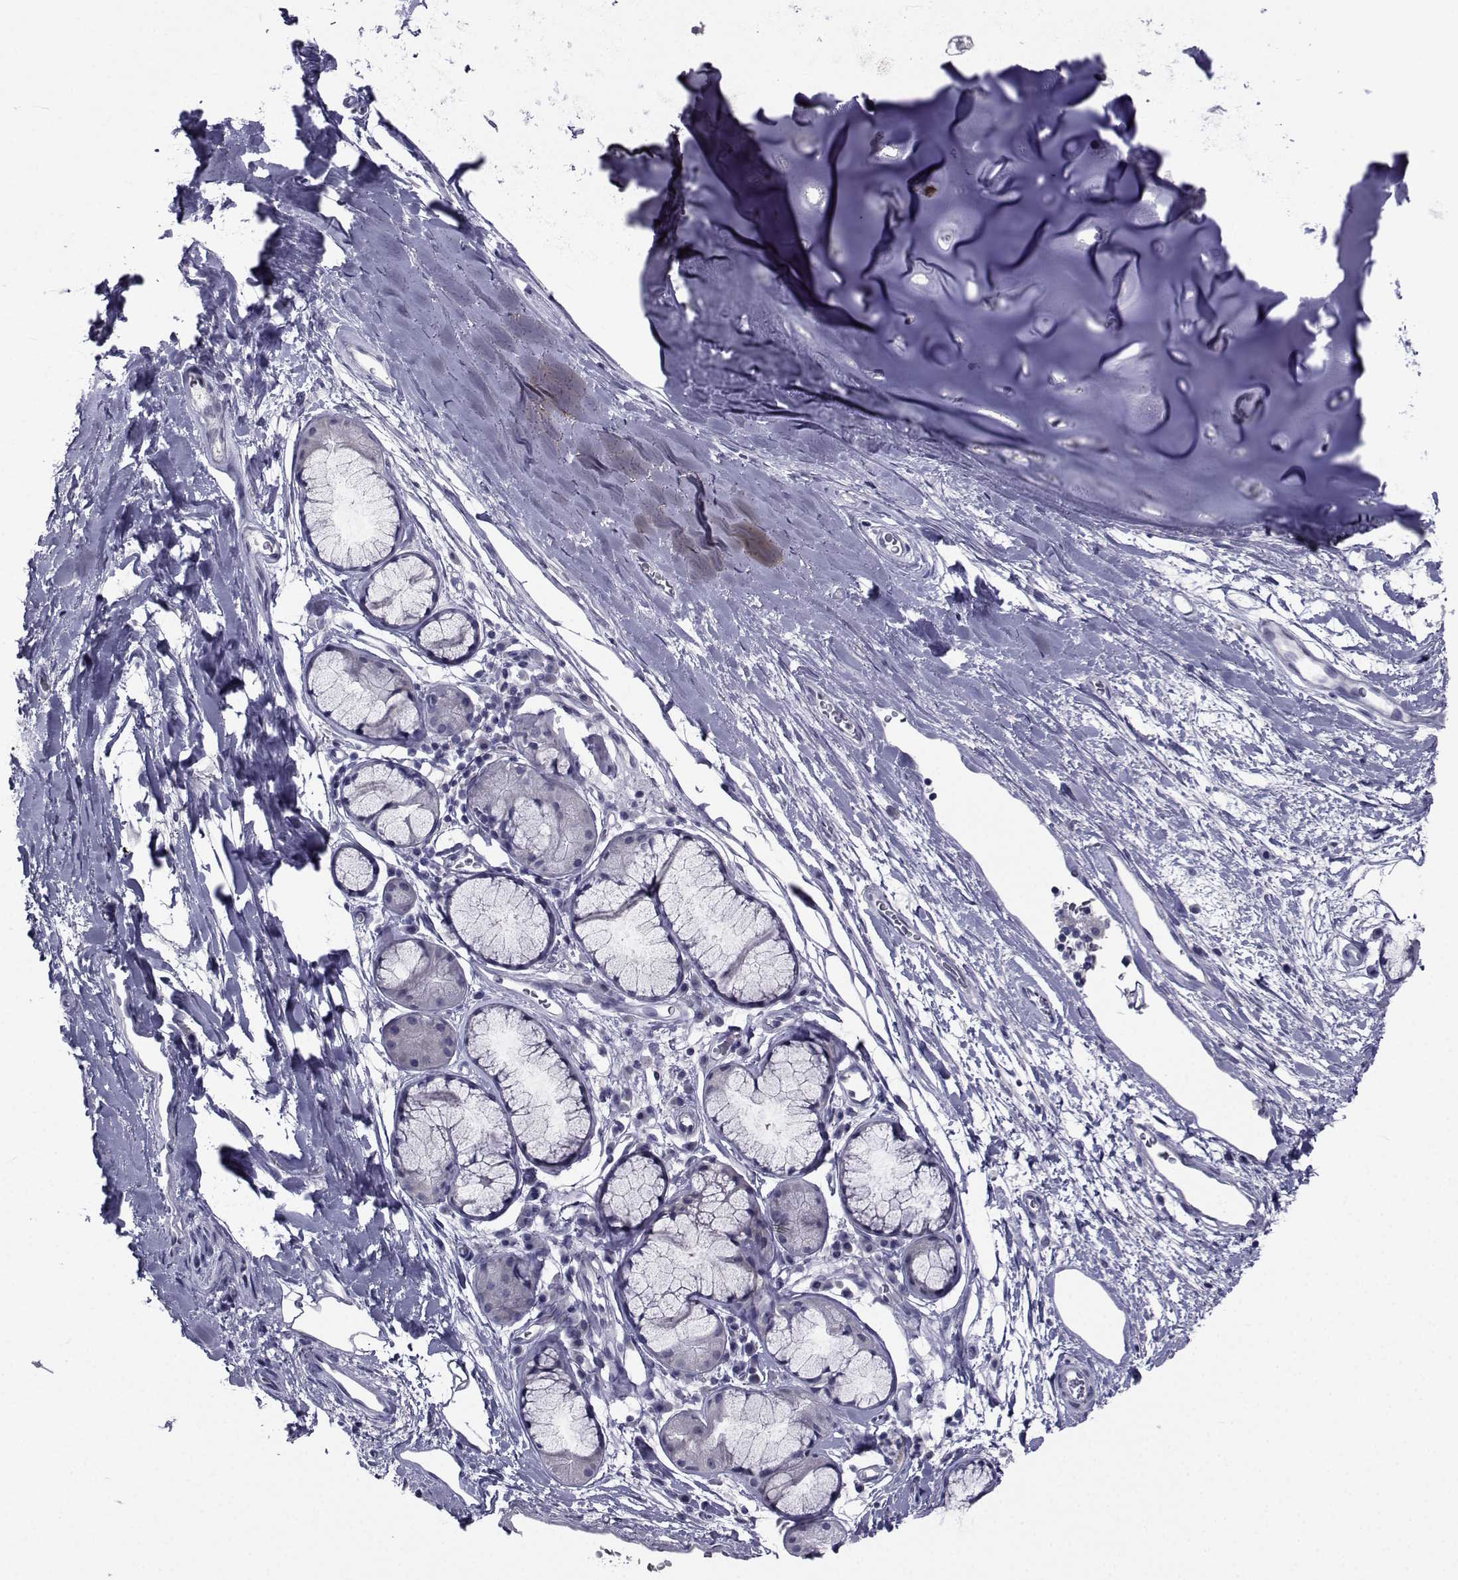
{"staining": {"intensity": "negative", "quantity": "none", "location": "none"}, "tissue": "bronchus", "cell_type": "Respiratory epithelial cells", "image_type": "normal", "snomed": [{"axis": "morphology", "description": "Normal tissue, NOS"}, {"axis": "topography", "description": "Bronchus"}, {"axis": "topography", "description": "Lung"}], "caption": "Protein analysis of benign bronchus displays no significant expression in respiratory epithelial cells. (DAB (3,3'-diaminobenzidine) immunohistochemistry (IHC) visualized using brightfield microscopy, high magnification).", "gene": "CHRNA1", "patient": {"sex": "female", "age": 57}}